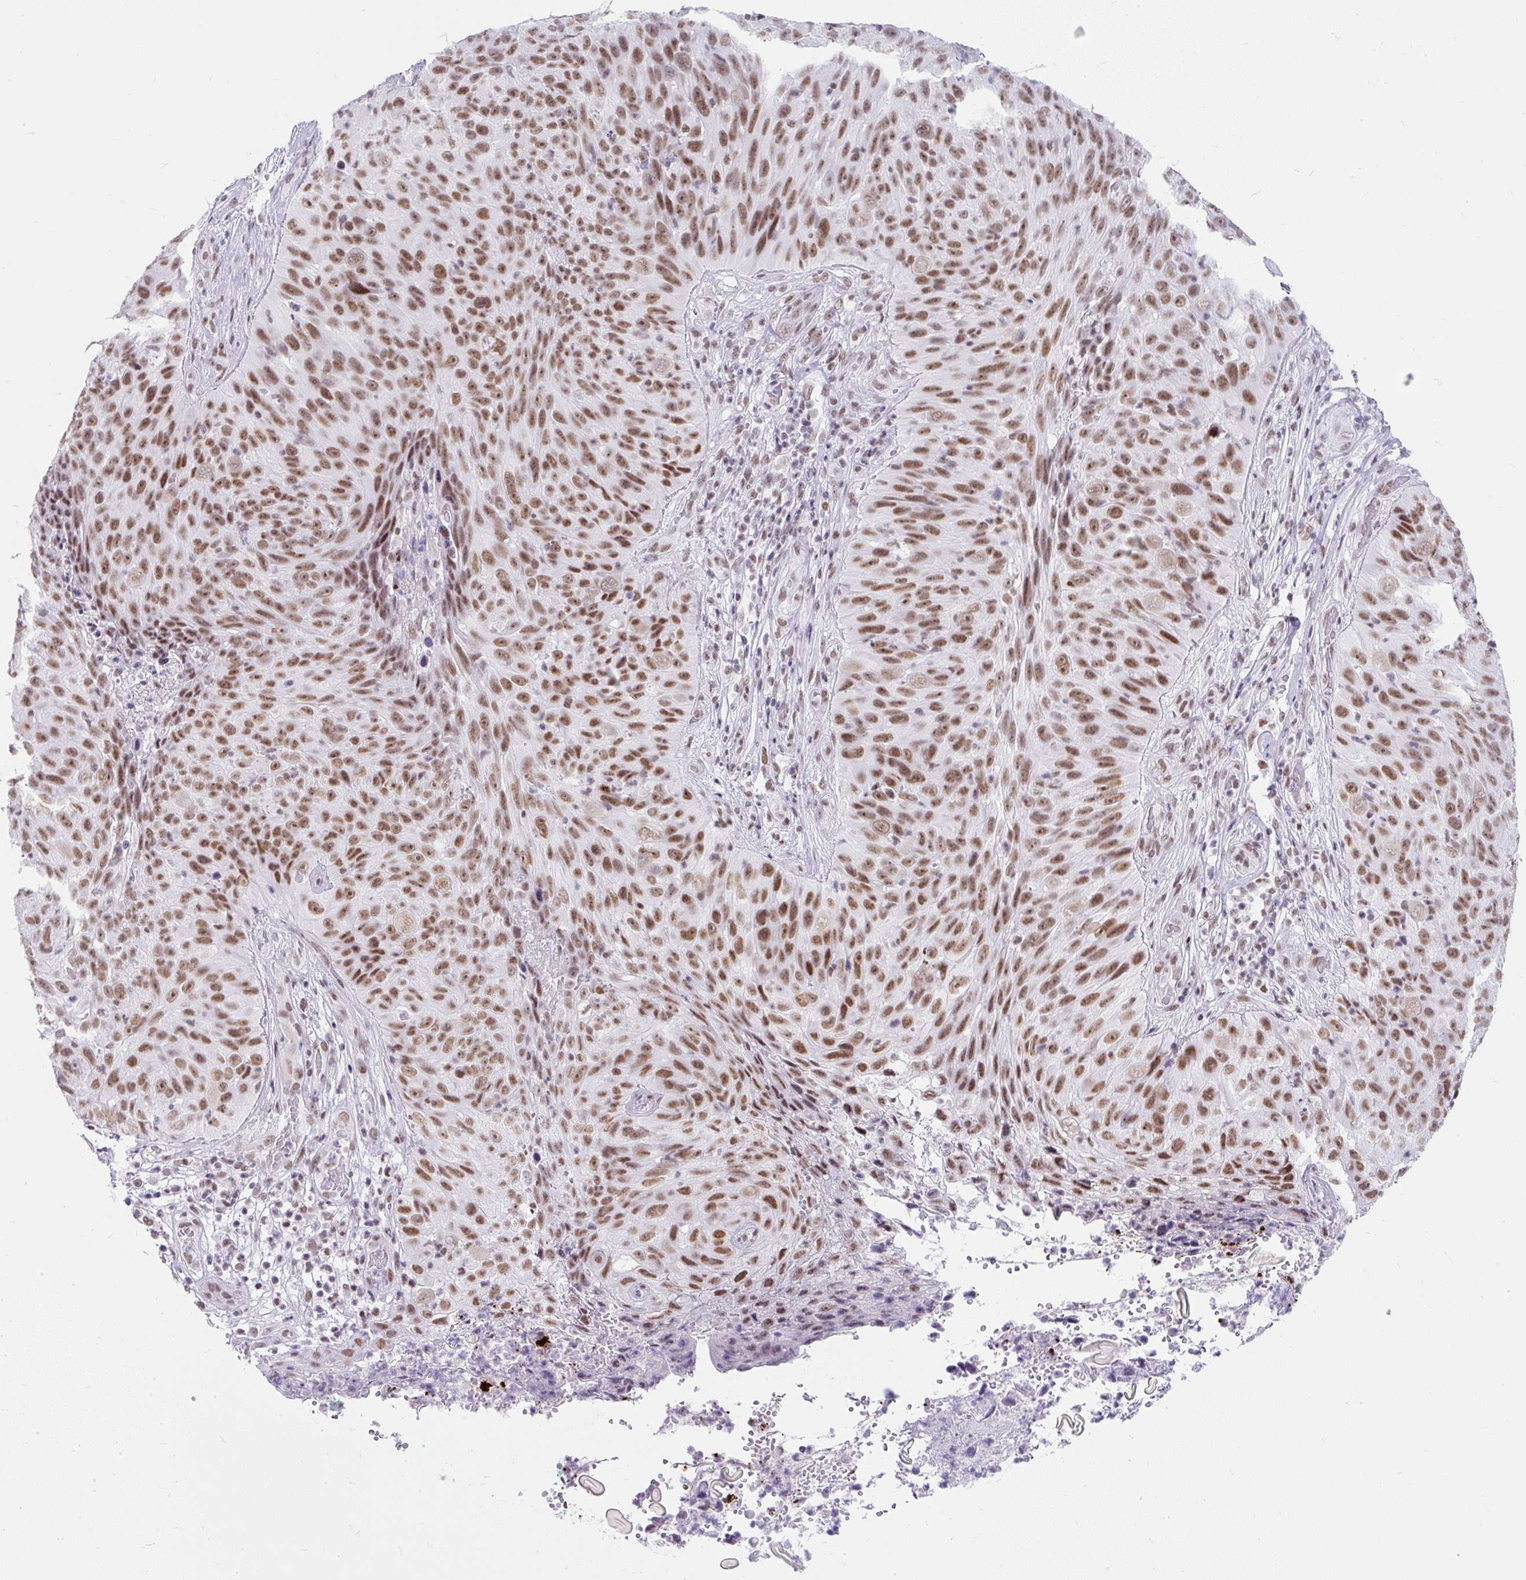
{"staining": {"intensity": "moderate", "quantity": ">75%", "location": "nuclear"}, "tissue": "skin cancer", "cell_type": "Tumor cells", "image_type": "cancer", "snomed": [{"axis": "morphology", "description": "Squamous cell carcinoma, NOS"}, {"axis": "topography", "description": "Skin"}], "caption": "Moderate nuclear protein staining is present in approximately >75% of tumor cells in skin cancer.", "gene": "PLCXD2", "patient": {"sex": "female", "age": 87}}